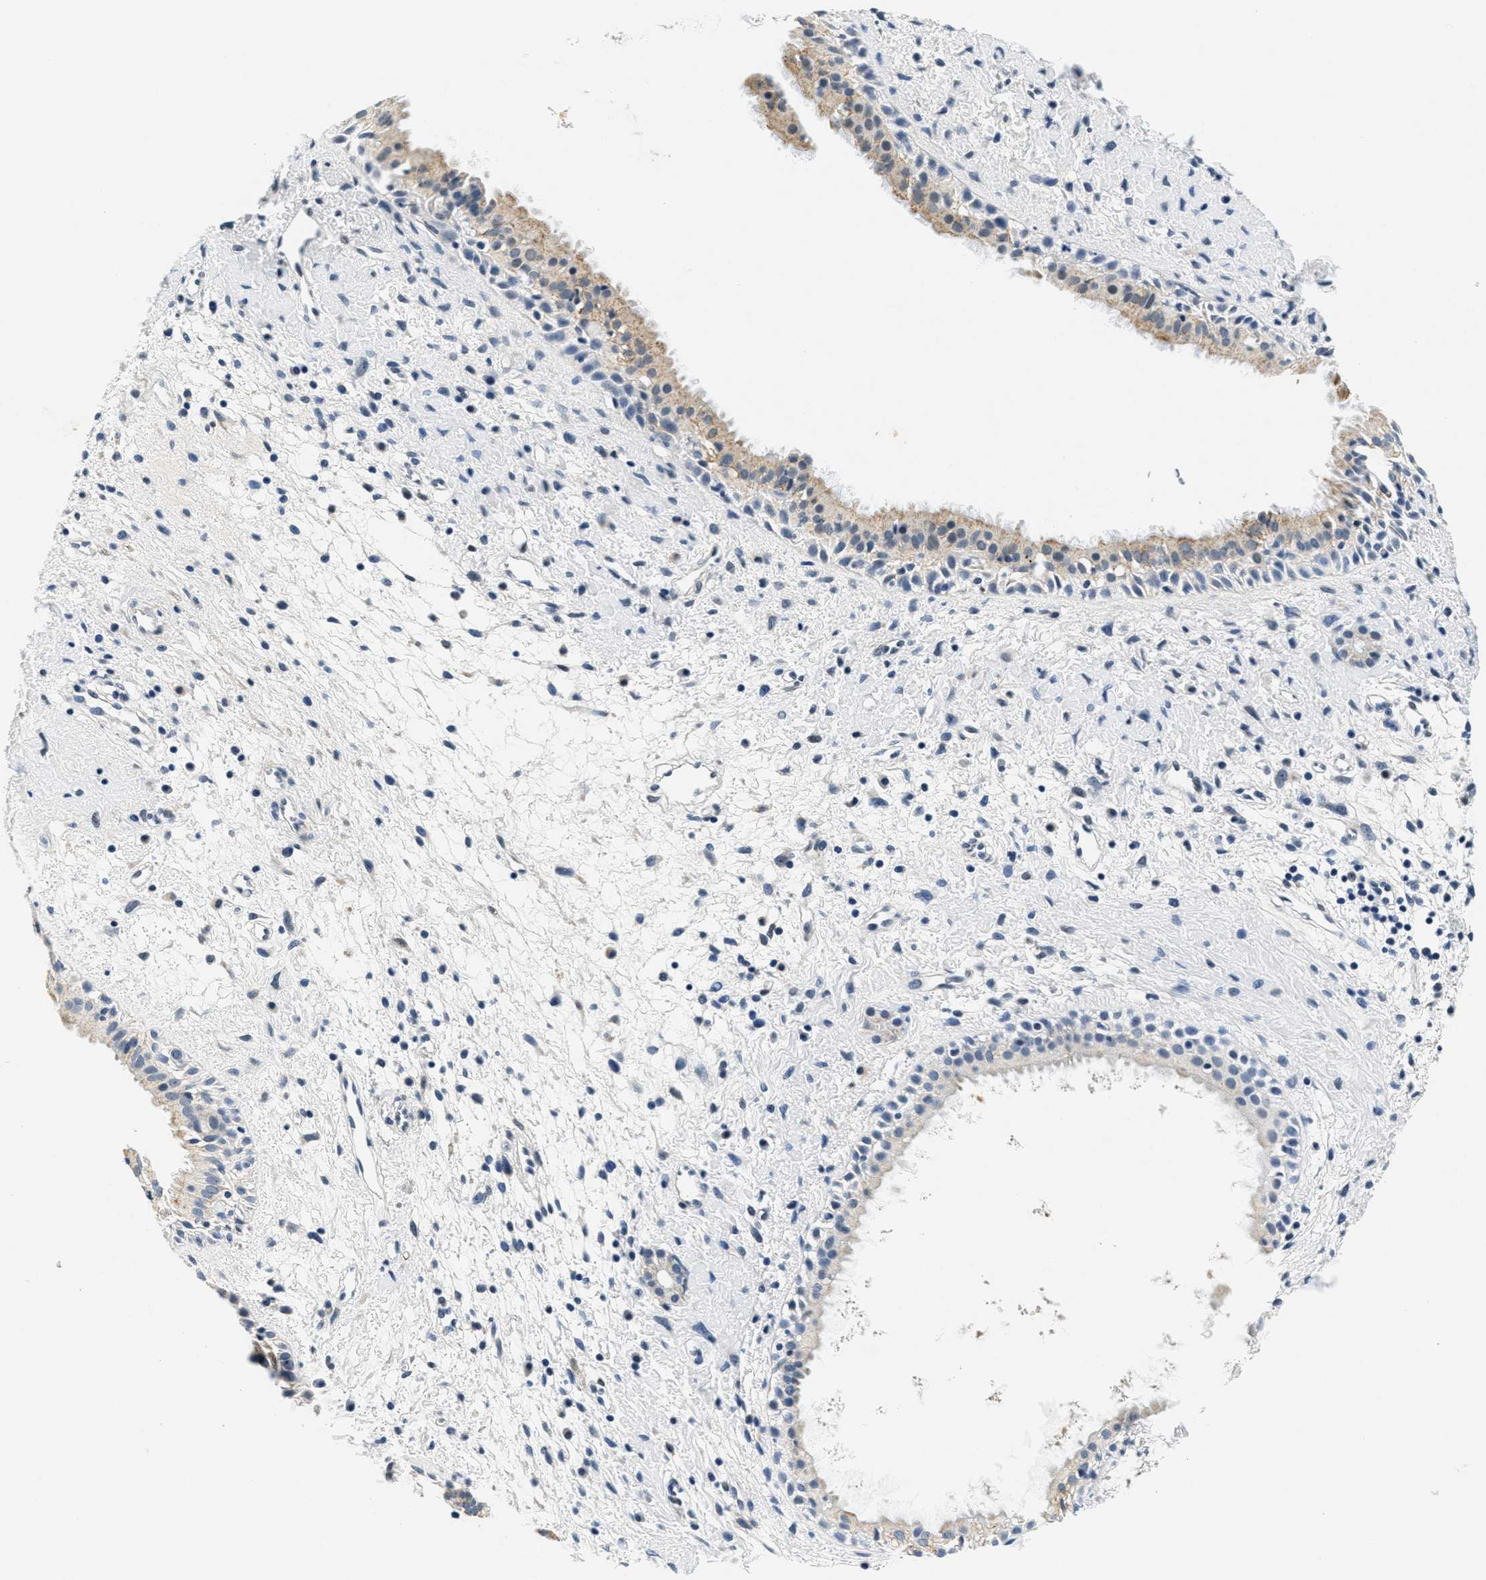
{"staining": {"intensity": "weak", "quantity": "25%-75%", "location": "cytoplasmic/membranous"}, "tissue": "nasopharynx", "cell_type": "Respiratory epithelial cells", "image_type": "normal", "snomed": [{"axis": "morphology", "description": "Normal tissue, NOS"}, {"axis": "topography", "description": "Nasopharynx"}], "caption": "Benign nasopharynx shows weak cytoplasmic/membranous staining in about 25%-75% of respiratory epithelial cells, visualized by immunohistochemistry.", "gene": "HS3ST2", "patient": {"sex": "male", "age": 22}}